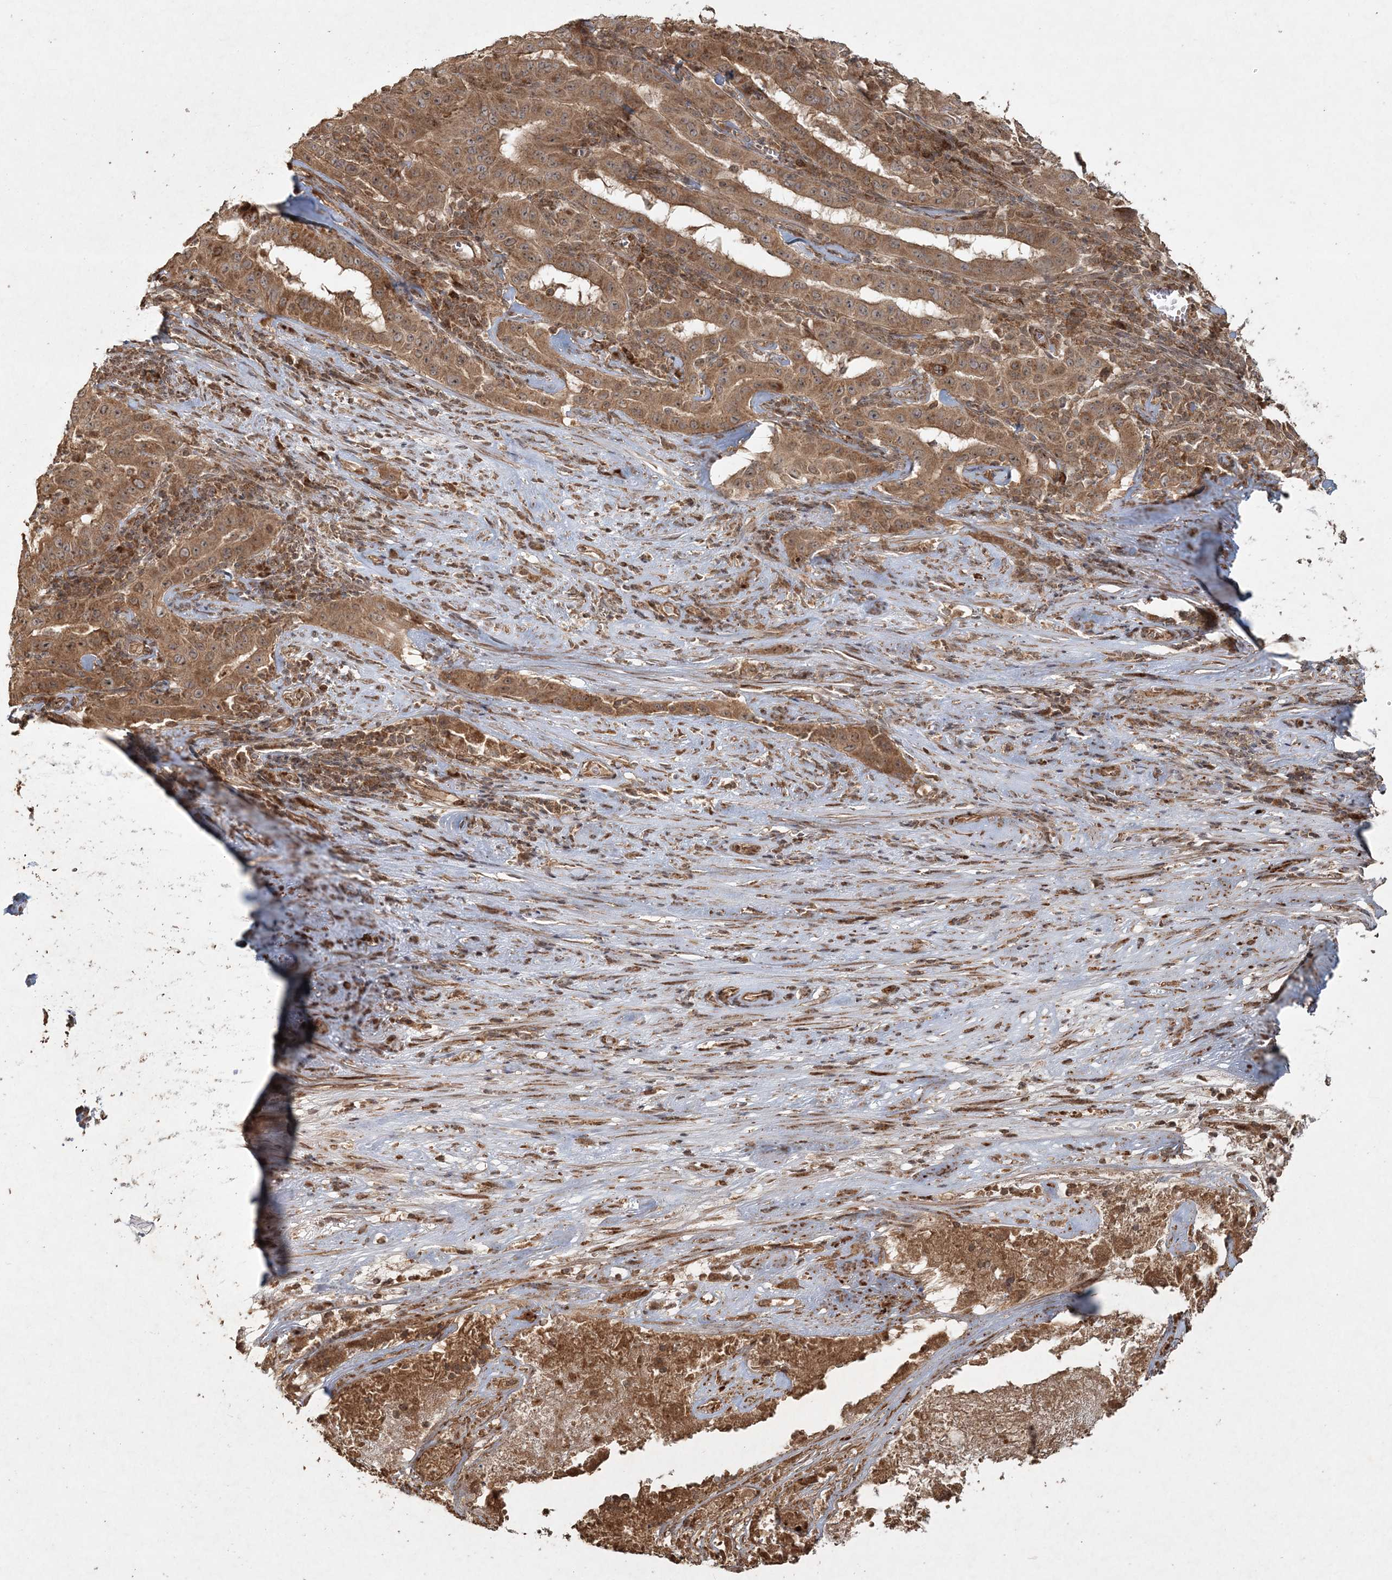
{"staining": {"intensity": "moderate", "quantity": ">75%", "location": "cytoplasmic/membranous"}, "tissue": "pancreatic cancer", "cell_type": "Tumor cells", "image_type": "cancer", "snomed": [{"axis": "morphology", "description": "Adenocarcinoma, NOS"}, {"axis": "topography", "description": "Pancreas"}], "caption": "Immunohistochemical staining of adenocarcinoma (pancreatic) displays moderate cytoplasmic/membranous protein positivity in about >75% of tumor cells.", "gene": "ANAPC16", "patient": {"sex": "male", "age": 63}}